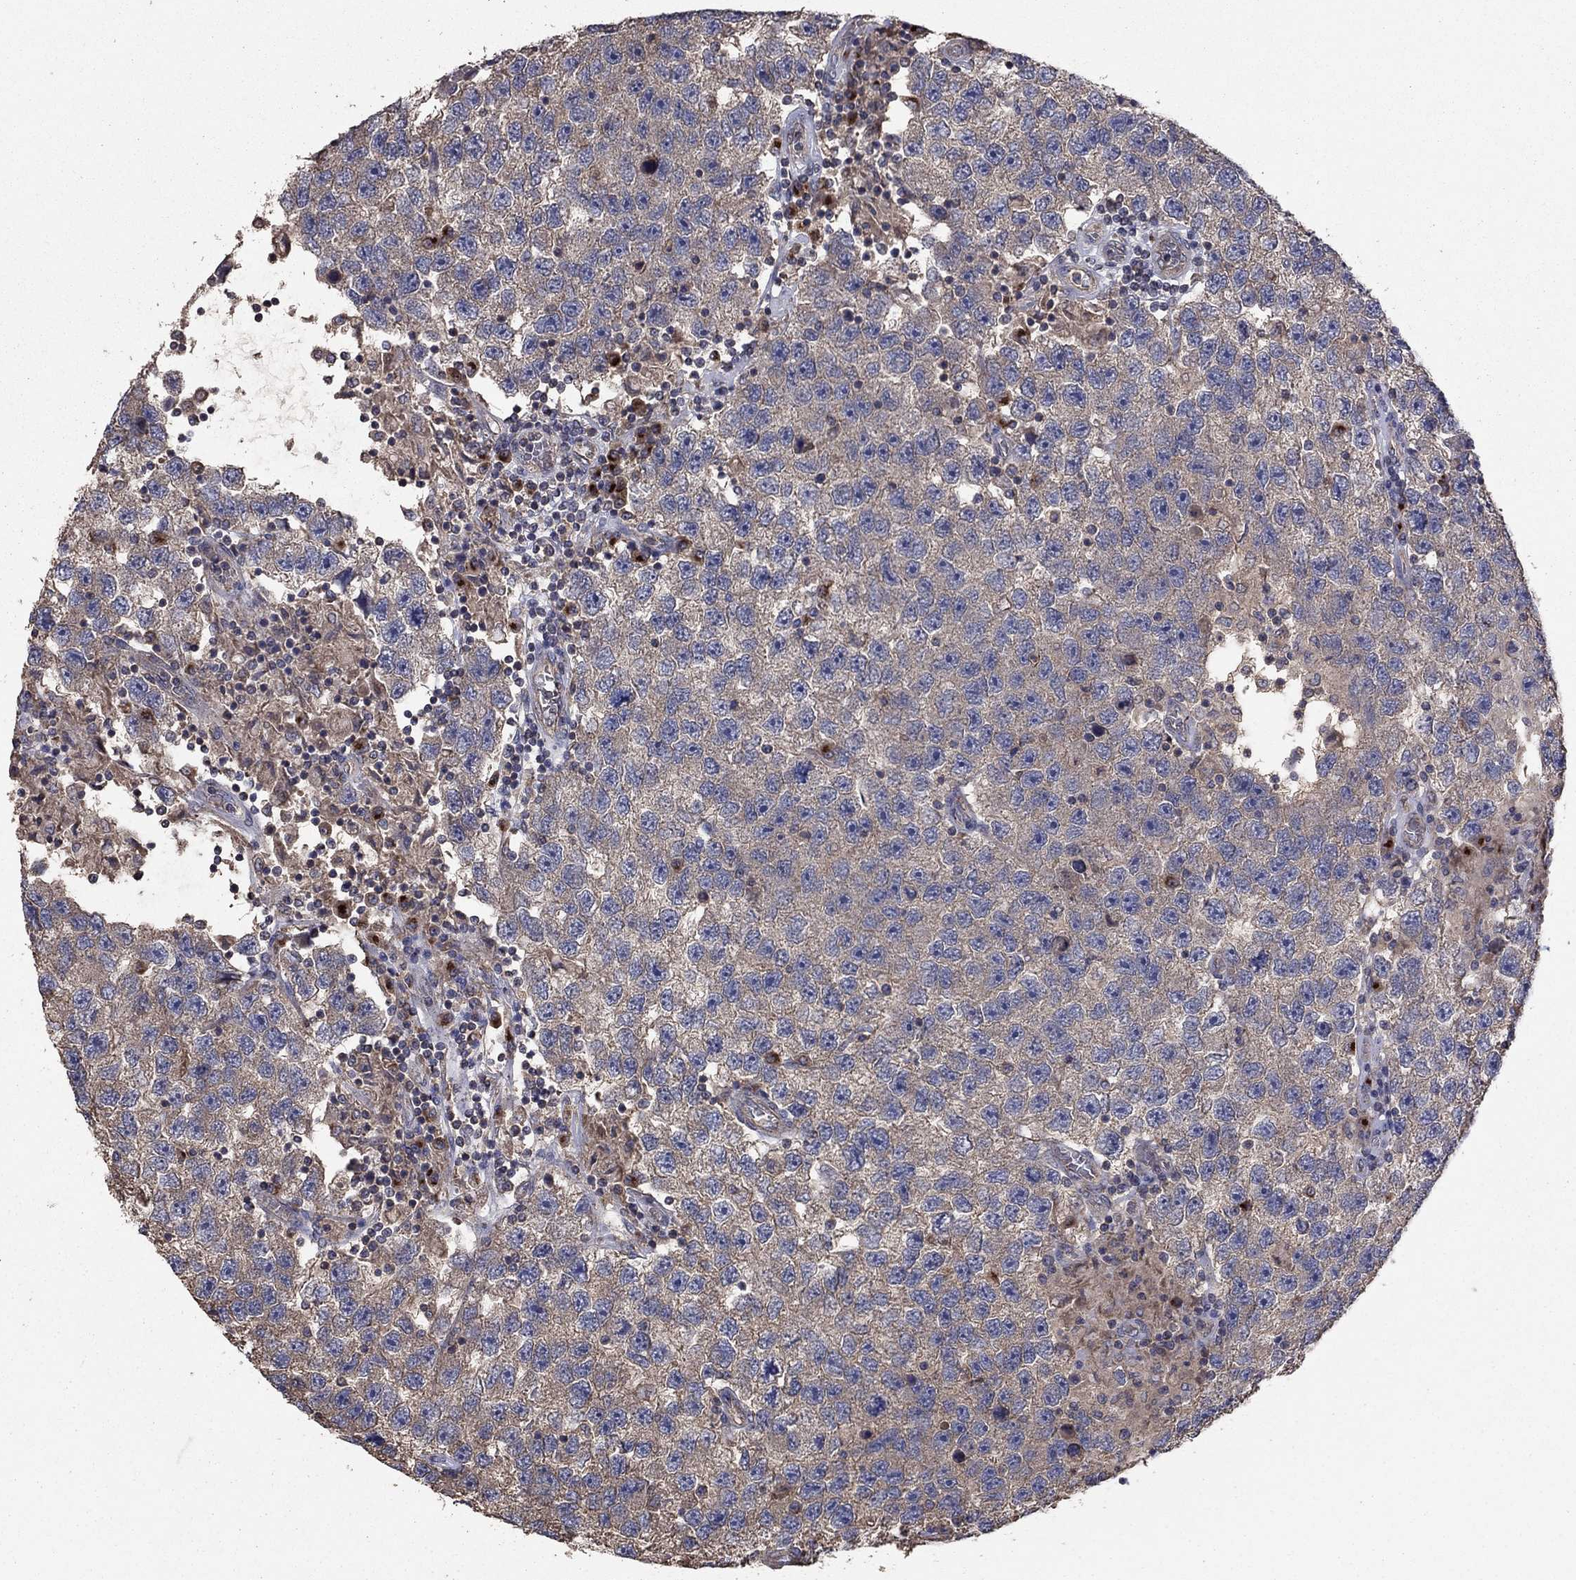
{"staining": {"intensity": "weak", "quantity": "25%-75%", "location": "cytoplasmic/membranous"}, "tissue": "testis cancer", "cell_type": "Tumor cells", "image_type": "cancer", "snomed": [{"axis": "morphology", "description": "Seminoma, NOS"}, {"axis": "topography", "description": "Testis"}], "caption": "Human testis cancer (seminoma) stained with a protein marker demonstrates weak staining in tumor cells.", "gene": "FLT4", "patient": {"sex": "male", "age": 26}}